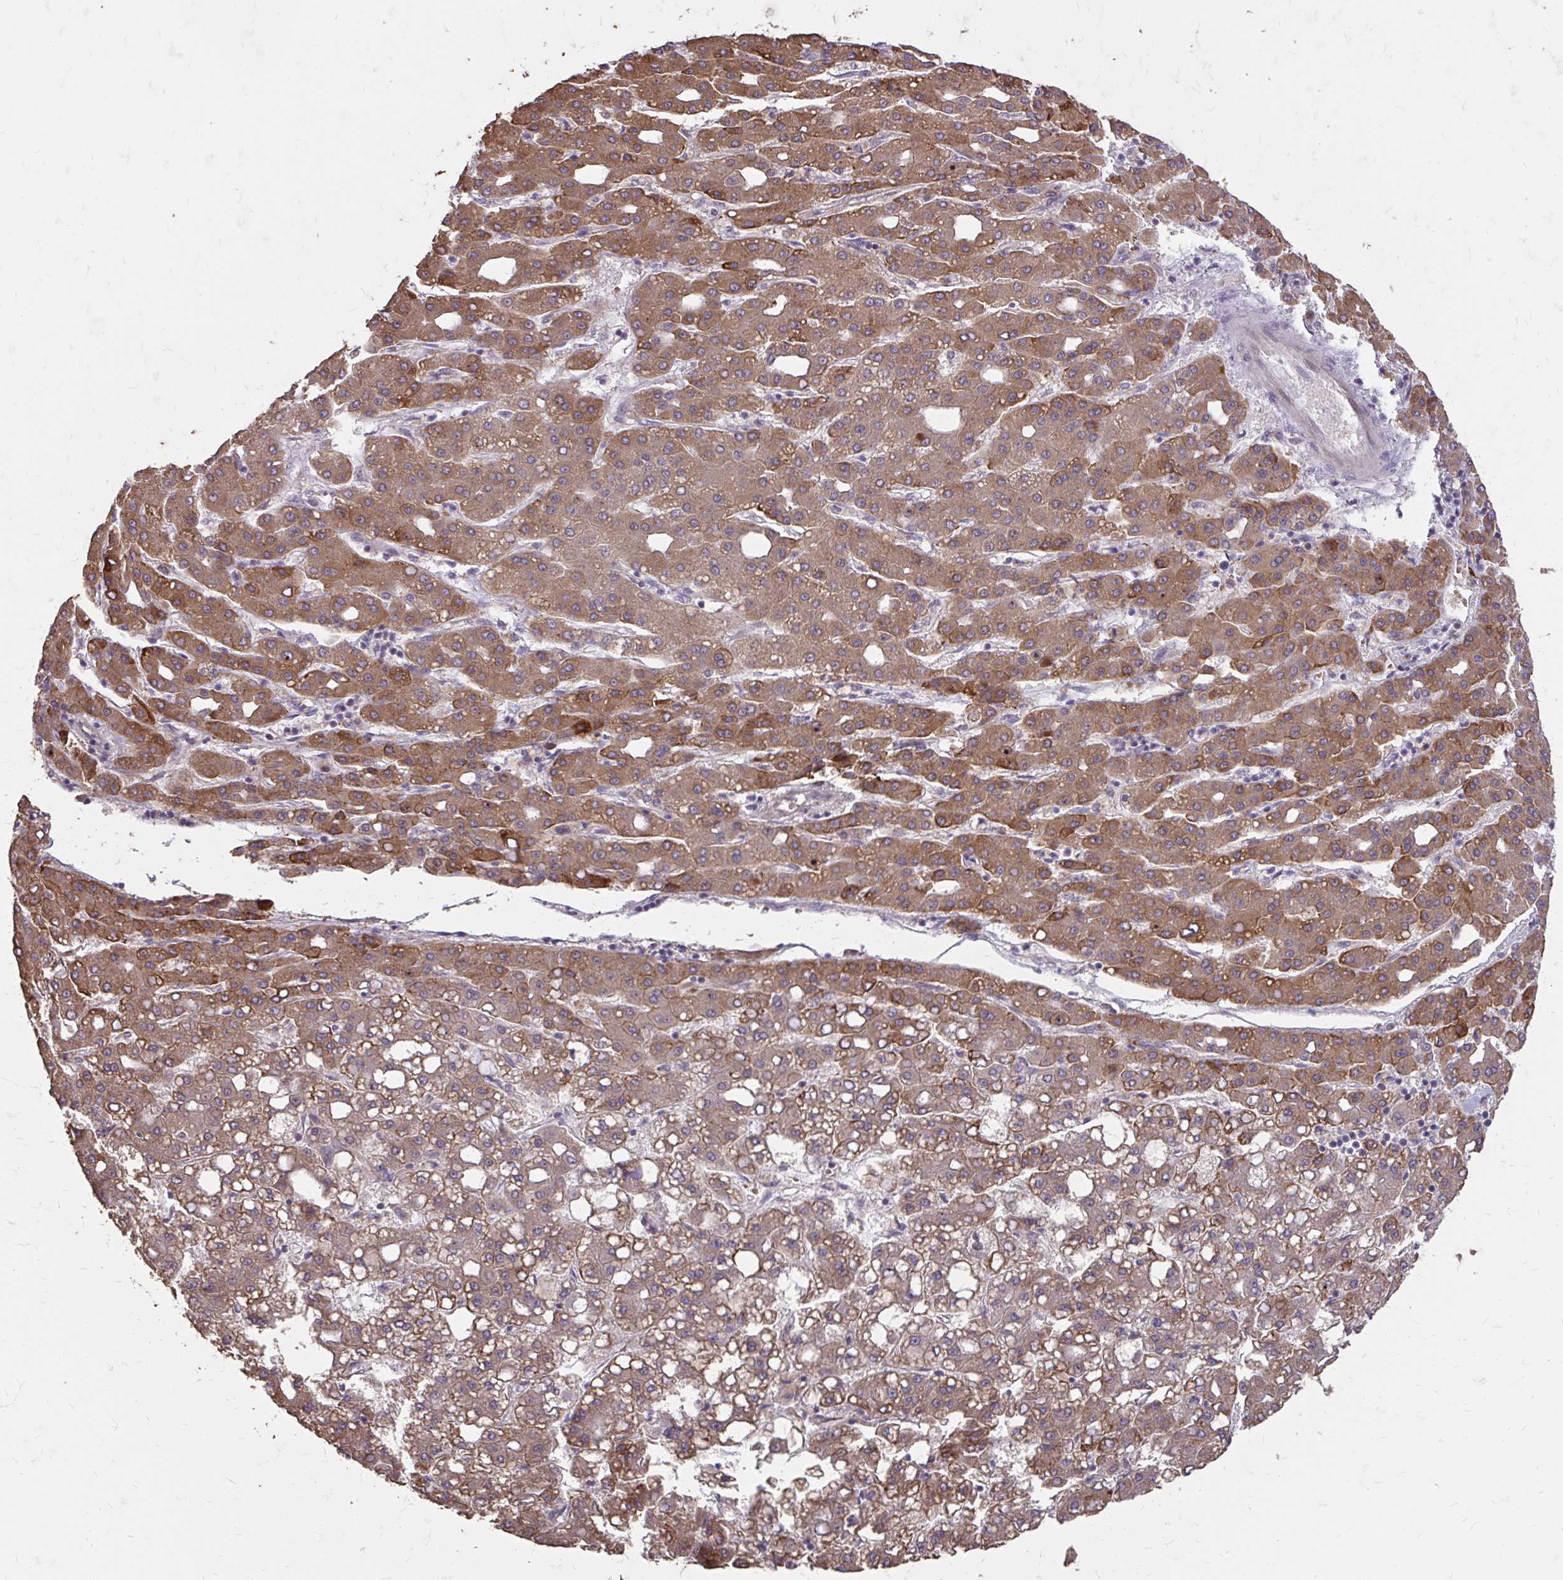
{"staining": {"intensity": "moderate", "quantity": ">75%", "location": "cytoplasmic/membranous"}, "tissue": "liver cancer", "cell_type": "Tumor cells", "image_type": "cancer", "snomed": [{"axis": "morphology", "description": "Carcinoma, Hepatocellular, NOS"}, {"axis": "topography", "description": "Liver"}], "caption": "This micrograph demonstrates immunohistochemistry (IHC) staining of human liver cancer, with medium moderate cytoplasmic/membranous staining in approximately >75% of tumor cells.", "gene": "MYORG", "patient": {"sex": "male", "age": 65}}